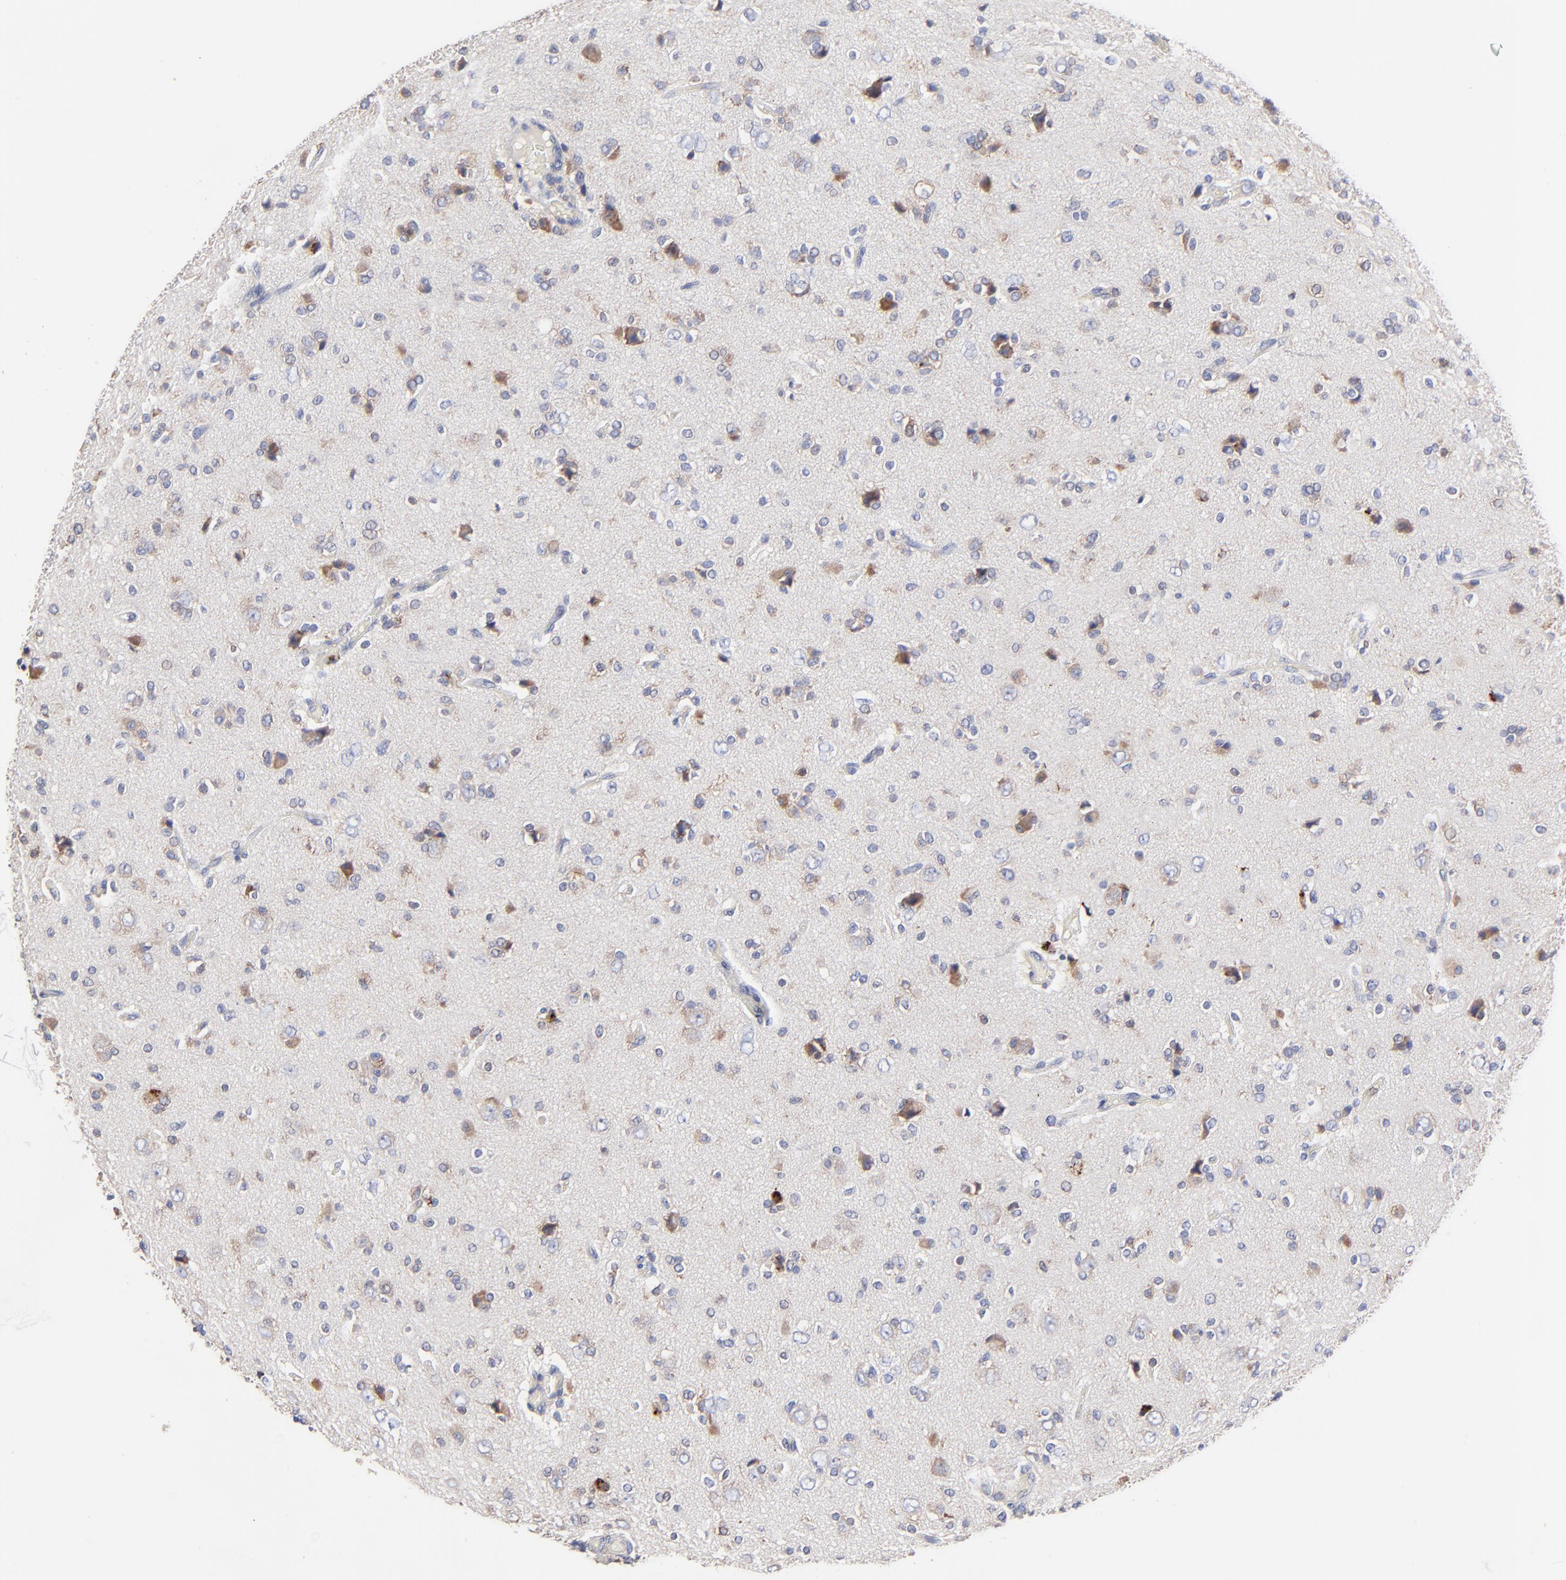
{"staining": {"intensity": "weak", "quantity": "25%-75%", "location": "cytoplasmic/membranous"}, "tissue": "glioma", "cell_type": "Tumor cells", "image_type": "cancer", "snomed": [{"axis": "morphology", "description": "Glioma, malignant, High grade"}, {"axis": "topography", "description": "Brain"}], "caption": "Protein staining of malignant glioma (high-grade) tissue shows weak cytoplasmic/membranous positivity in approximately 25%-75% of tumor cells.", "gene": "PPFIBP2", "patient": {"sex": "male", "age": 47}}